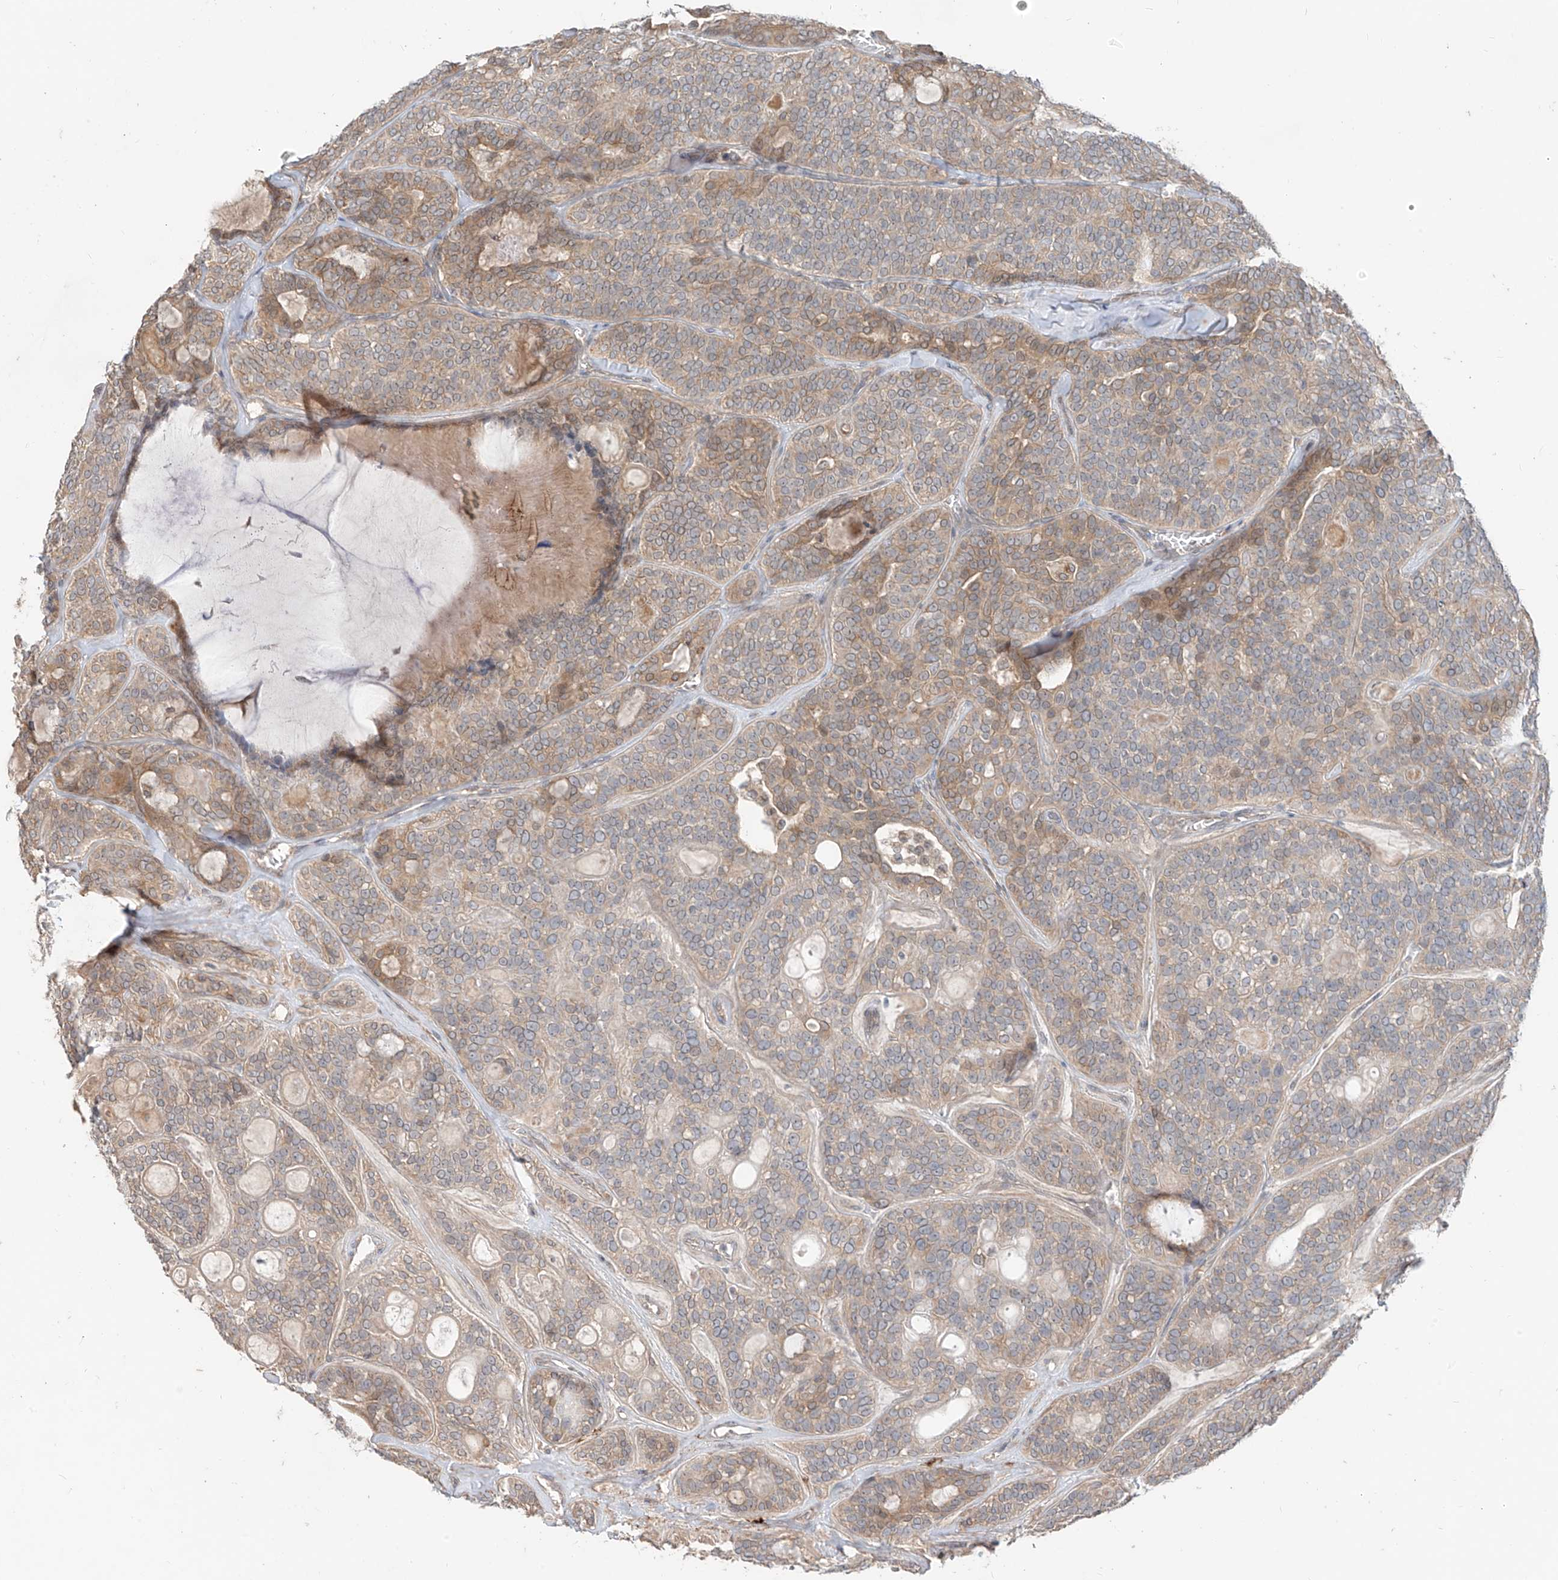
{"staining": {"intensity": "weak", "quantity": "25%-75%", "location": "cytoplasmic/membranous"}, "tissue": "head and neck cancer", "cell_type": "Tumor cells", "image_type": "cancer", "snomed": [{"axis": "morphology", "description": "Adenocarcinoma, NOS"}, {"axis": "topography", "description": "Head-Neck"}], "caption": "This is an image of immunohistochemistry staining of adenocarcinoma (head and neck), which shows weak expression in the cytoplasmic/membranous of tumor cells.", "gene": "MTUS2", "patient": {"sex": "male", "age": 66}}